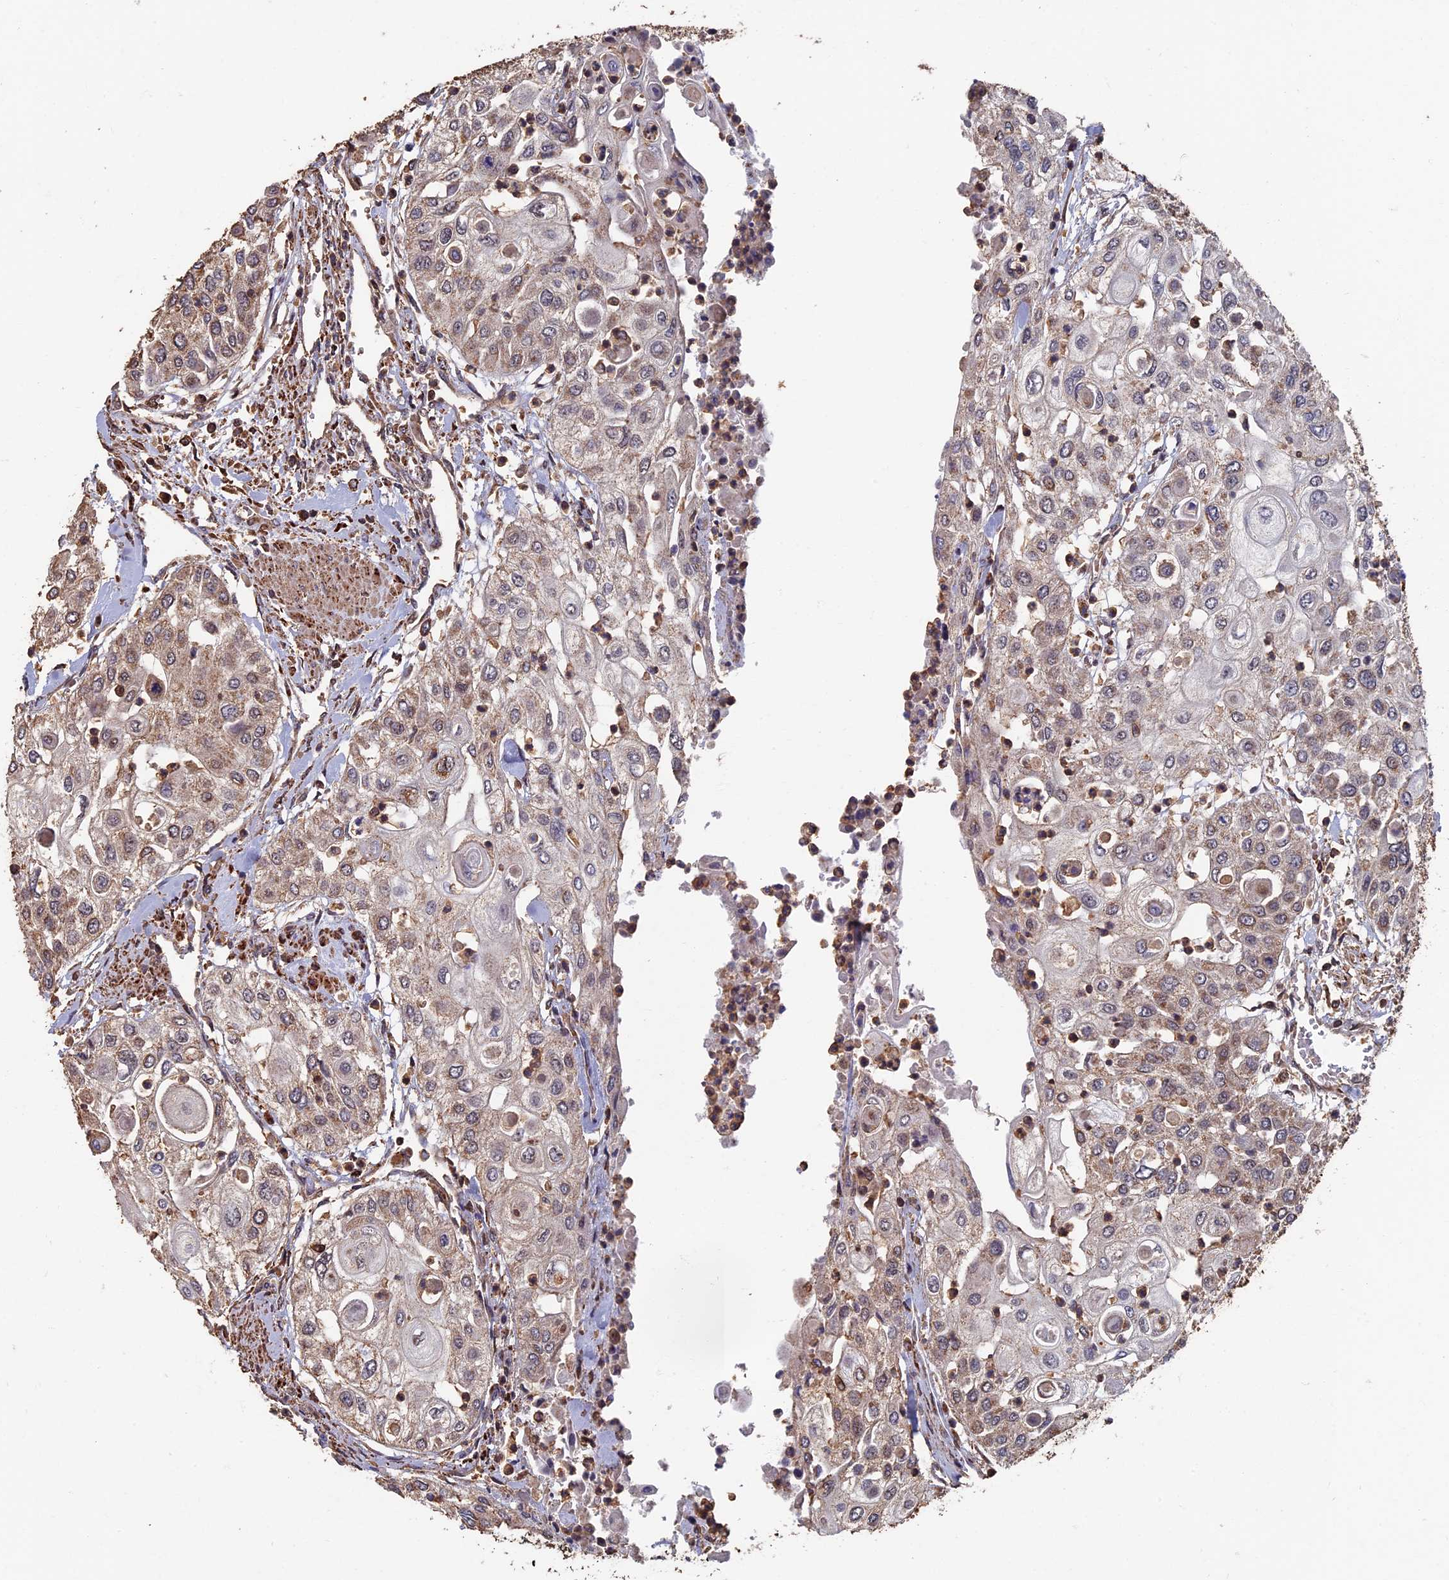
{"staining": {"intensity": "weak", "quantity": "<25%", "location": "cytoplasmic/membranous"}, "tissue": "urothelial cancer", "cell_type": "Tumor cells", "image_type": "cancer", "snomed": [{"axis": "morphology", "description": "Urothelial carcinoma, High grade"}, {"axis": "topography", "description": "Urinary bladder"}], "caption": "Human urothelial cancer stained for a protein using immunohistochemistry exhibits no expression in tumor cells.", "gene": "RASGRF1", "patient": {"sex": "female", "age": 79}}